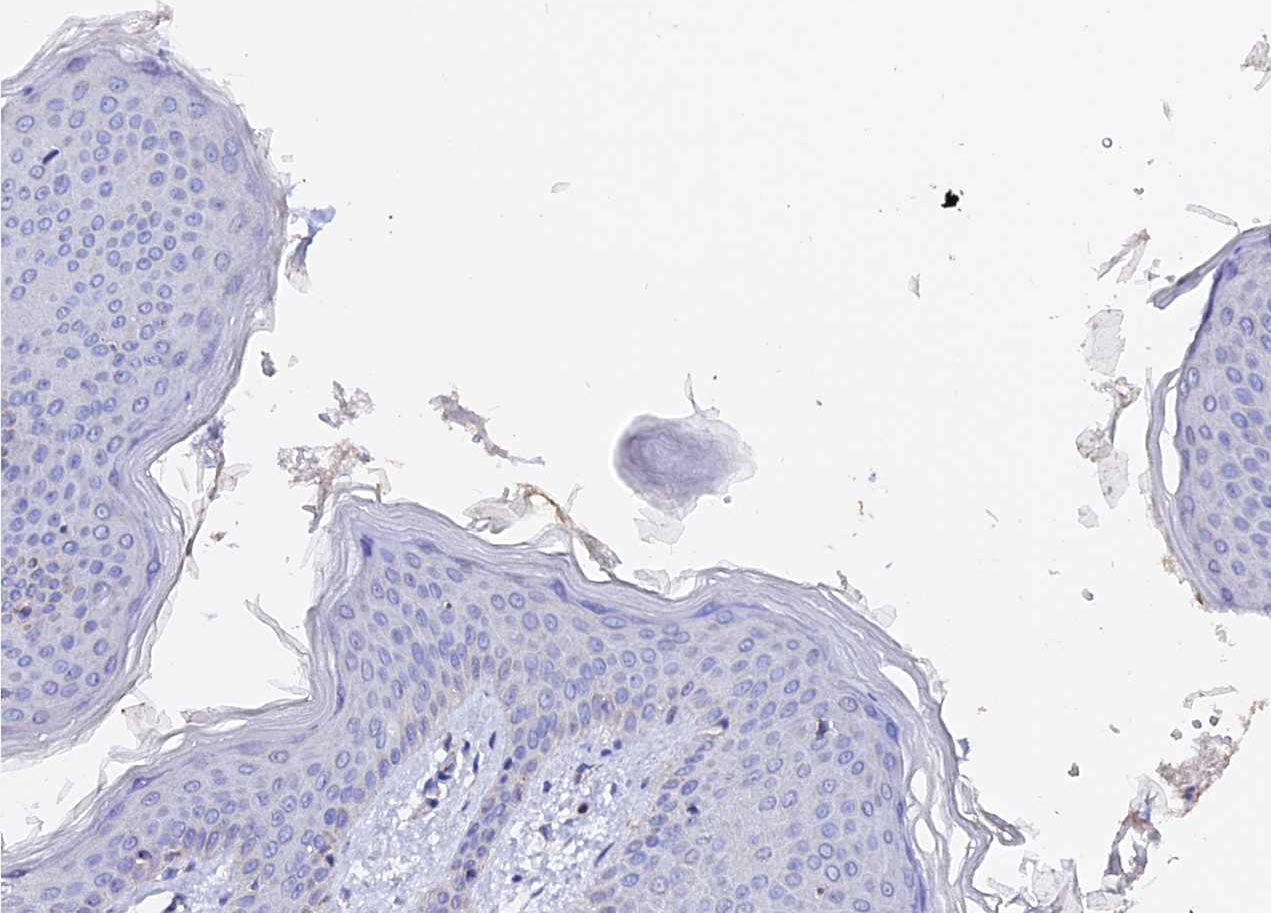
{"staining": {"intensity": "negative", "quantity": "none", "location": "none"}, "tissue": "skin", "cell_type": "Fibroblasts", "image_type": "normal", "snomed": [{"axis": "morphology", "description": "Normal tissue, NOS"}, {"axis": "topography", "description": "Skin"}], "caption": "Human skin stained for a protein using immunohistochemistry (IHC) displays no expression in fibroblasts.", "gene": "ESM1", "patient": {"sex": "male", "age": 36}}